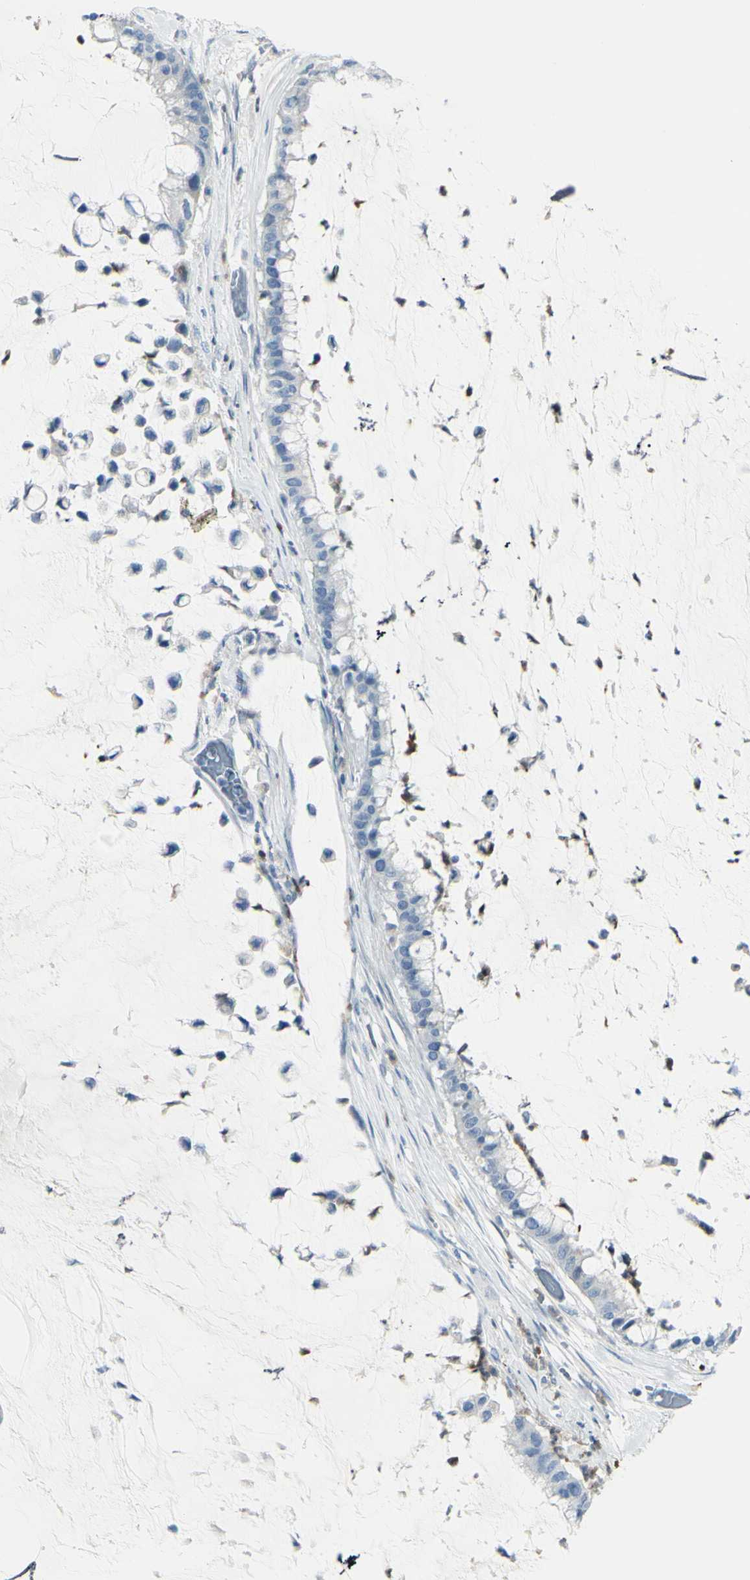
{"staining": {"intensity": "negative", "quantity": "none", "location": "none"}, "tissue": "pancreatic cancer", "cell_type": "Tumor cells", "image_type": "cancer", "snomed": [{"axis": "morphology", "description": "Adenocarcinoma, NOS"}, {"axis": "topography", "description": "Pancreas"}], "caption": "The histopathology image demonstrates no significant expression in tumor cells of pancreatic cancer. (DAB (3,3'-diaminobenzidine) immunohistochemistry (IHC) visualized using brightfield microscopy, high magnification).", "gene": "ZNF557", "patient": {"sex": "male", "age": 41}}